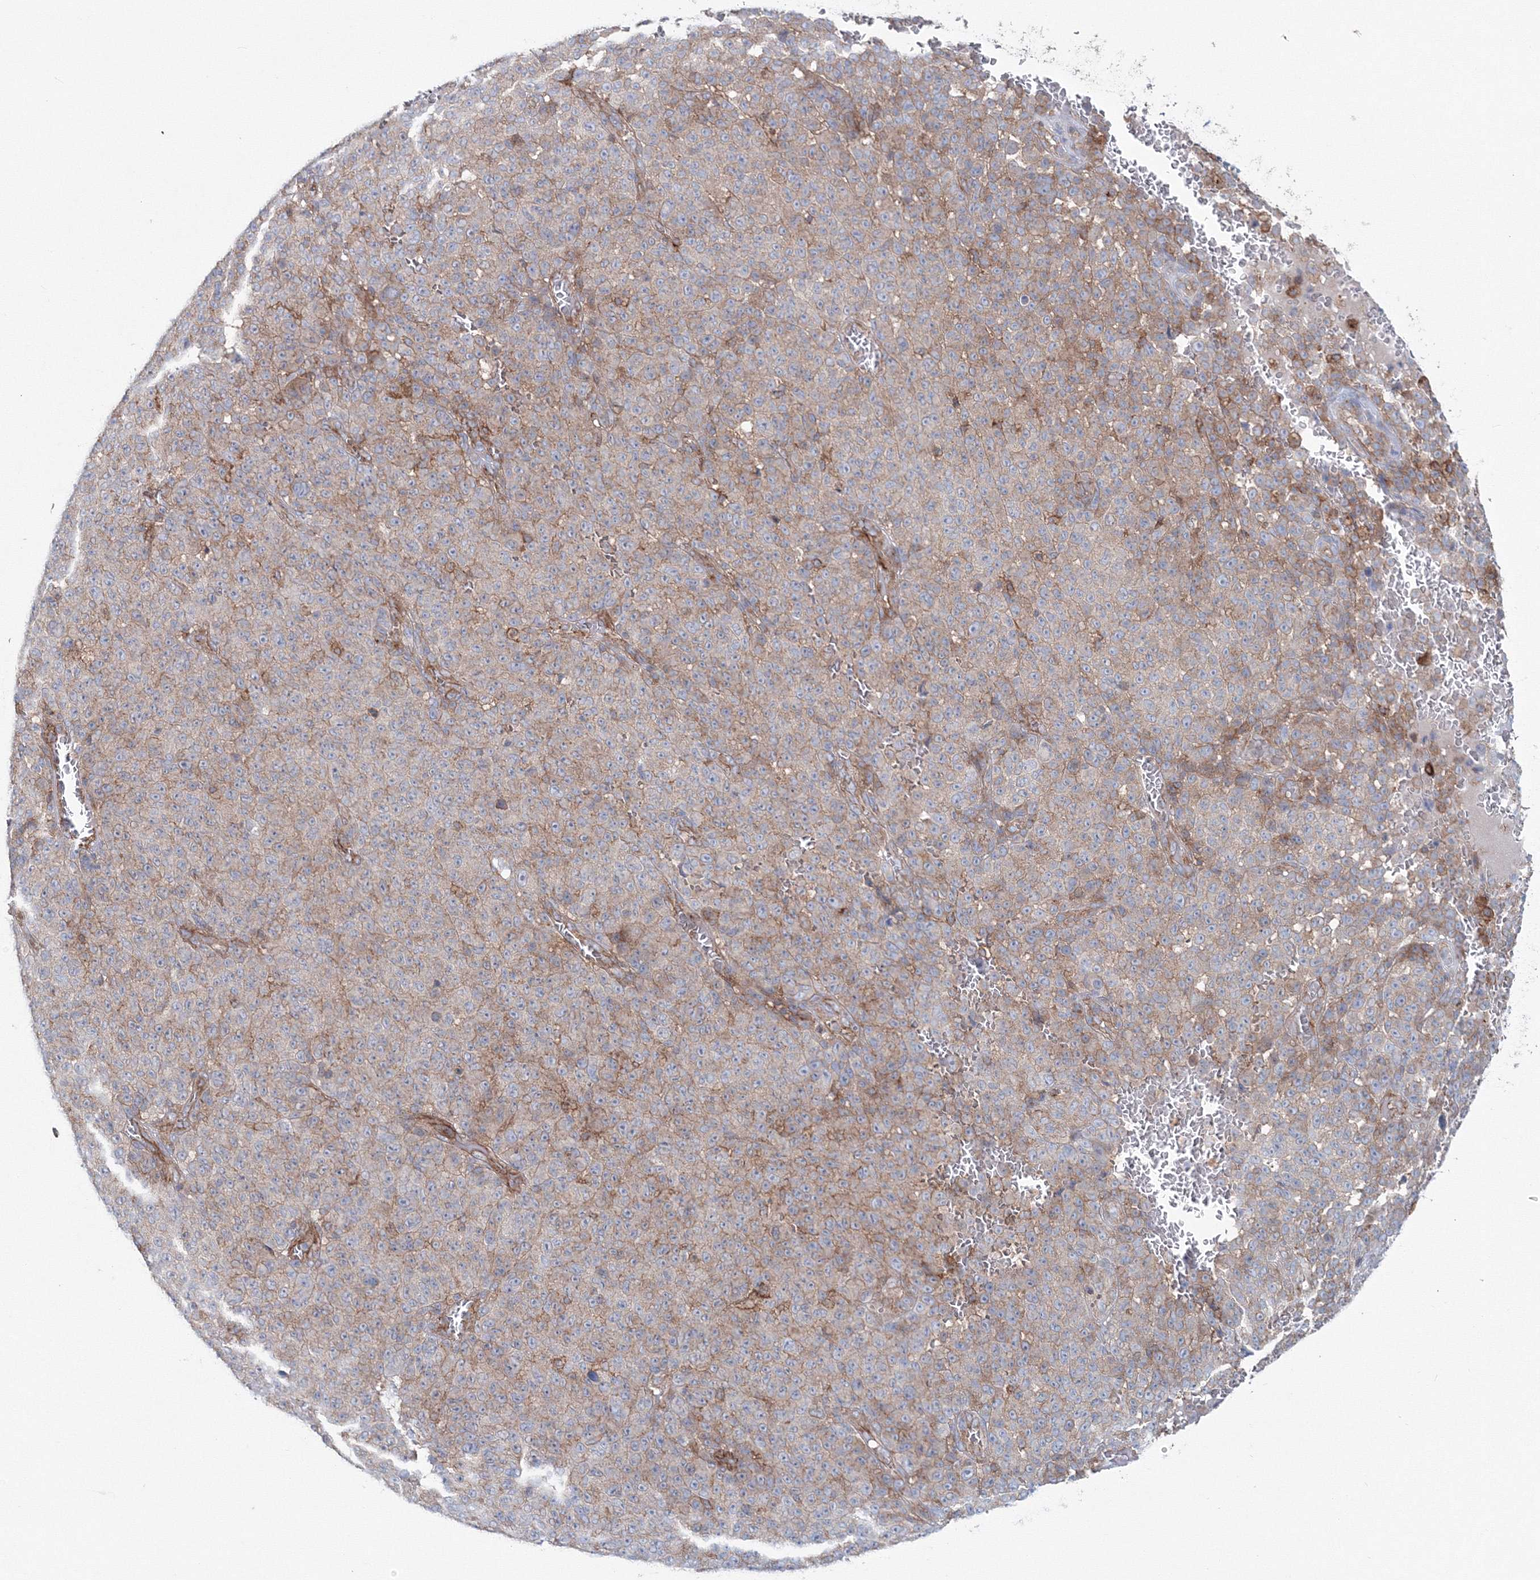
{"staining": {"intensity": "weak", "quantity": "25%-75%", "location": "cytoplasmic/membranous"}, "tissue": "melanoma", "cell_type": "Tumor cells", "image_type": "cancer", "snomed": [{"axis": "morphology", "description": "Malignant melanoma, NOS"}, {"axis": "topography", "description": "Skin"}], "caption": "Immunohistochemical staining of human melanoma displays low levels of weak cytoplasmic/membranous protein expression in about 25%-75% of tumor cells.", "gene": "GGA2", "patient": {"sex": "female", "age": 82}}